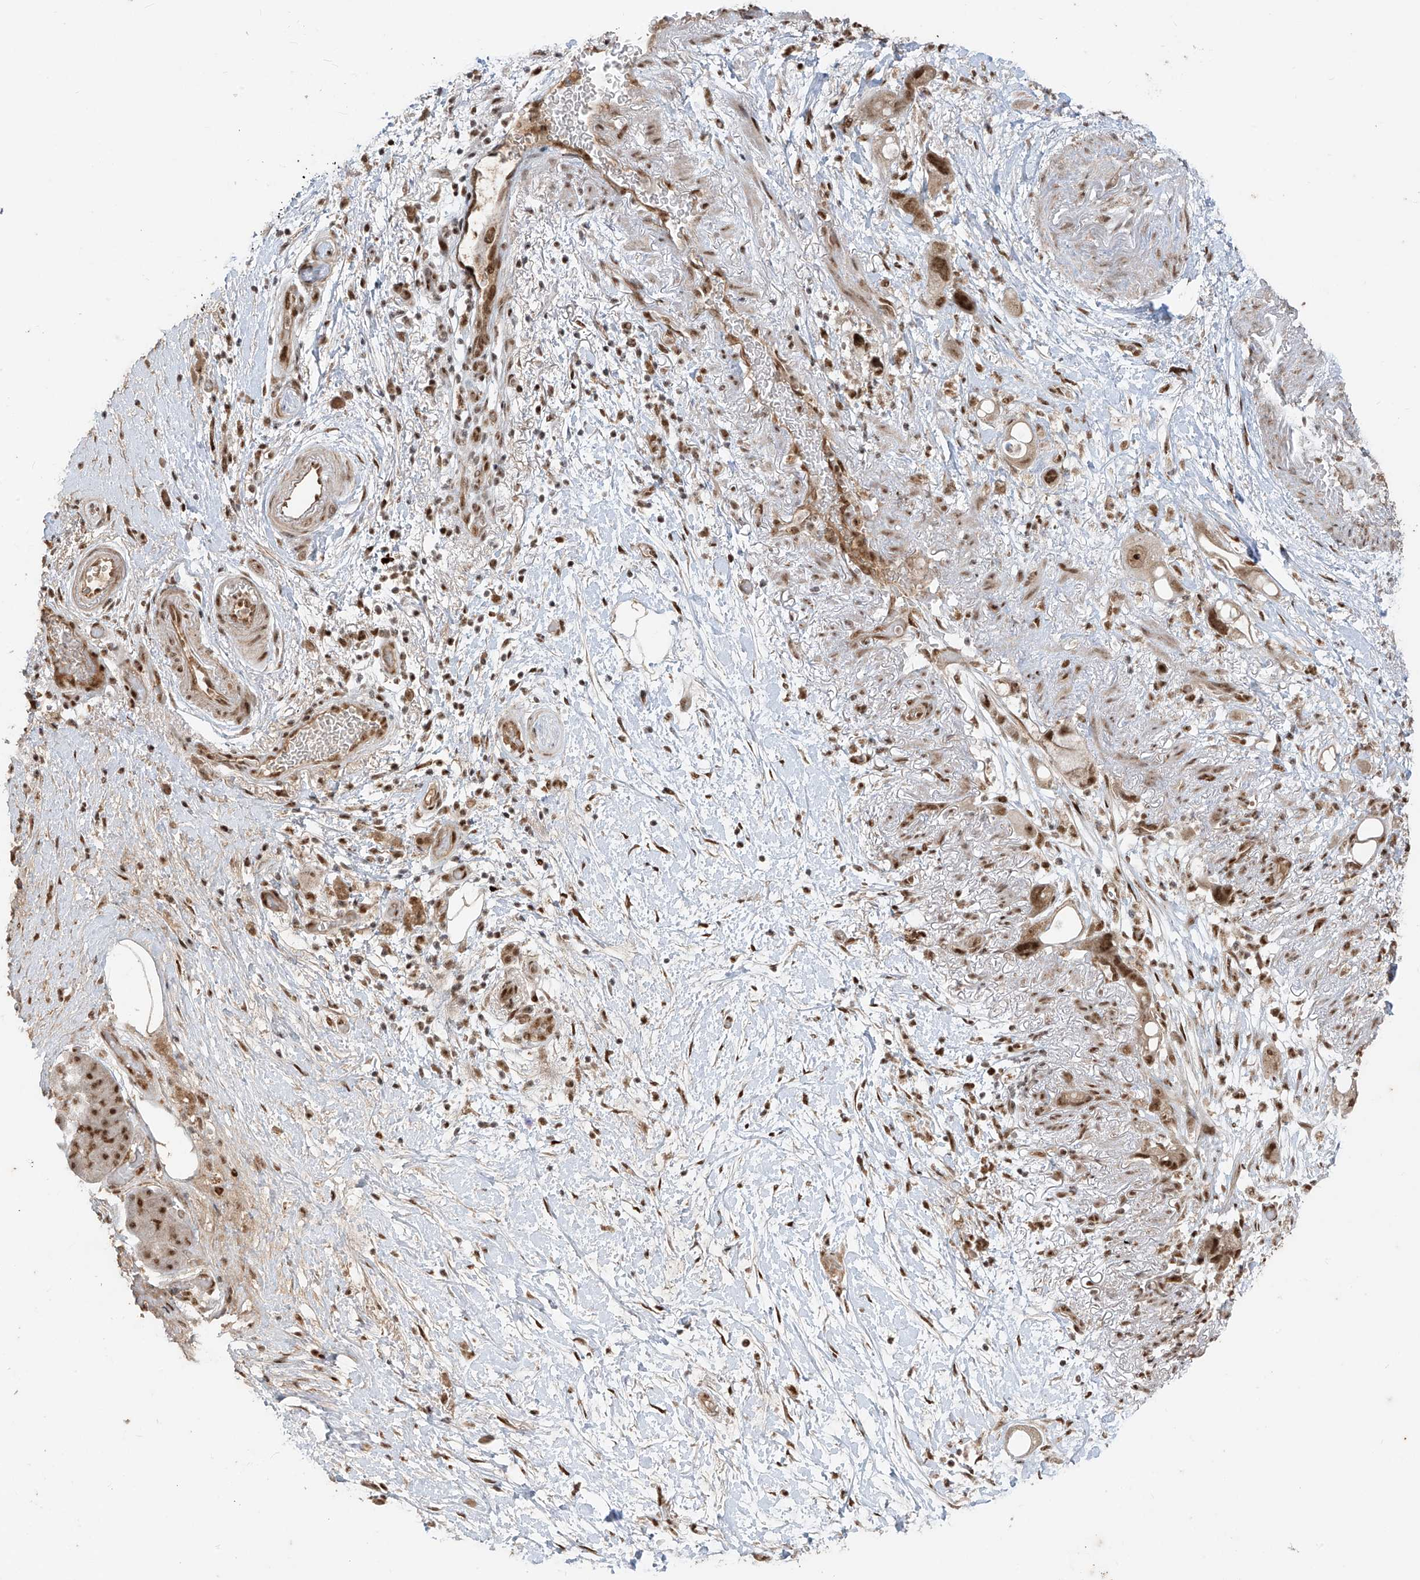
{"staining": {"intensity": "moderate", "quantity": ">75%", "location": "nuclear"}, "tissue": "pancreatic cancer", "cell_type": "Tumor cells", "image_type": "cancer", "snomed": [{"axis": "morphology", "description": "Normal tissue, NOS"}, {"axis": "morphology", "description": "Adenocarcinoma, NOS"}, {"axis": "topography", "description": "Pancreas"}], "caption": "A brown stain highlights moderate nuclear staining of a protein in human pancreatic cancer (adenocarcinoma) tumor cells. The protein is shown in brown color, while the nuclei are stained blue.", "gene": "ARHGEF3", "patient": {"sex": "female", "age": 68}}